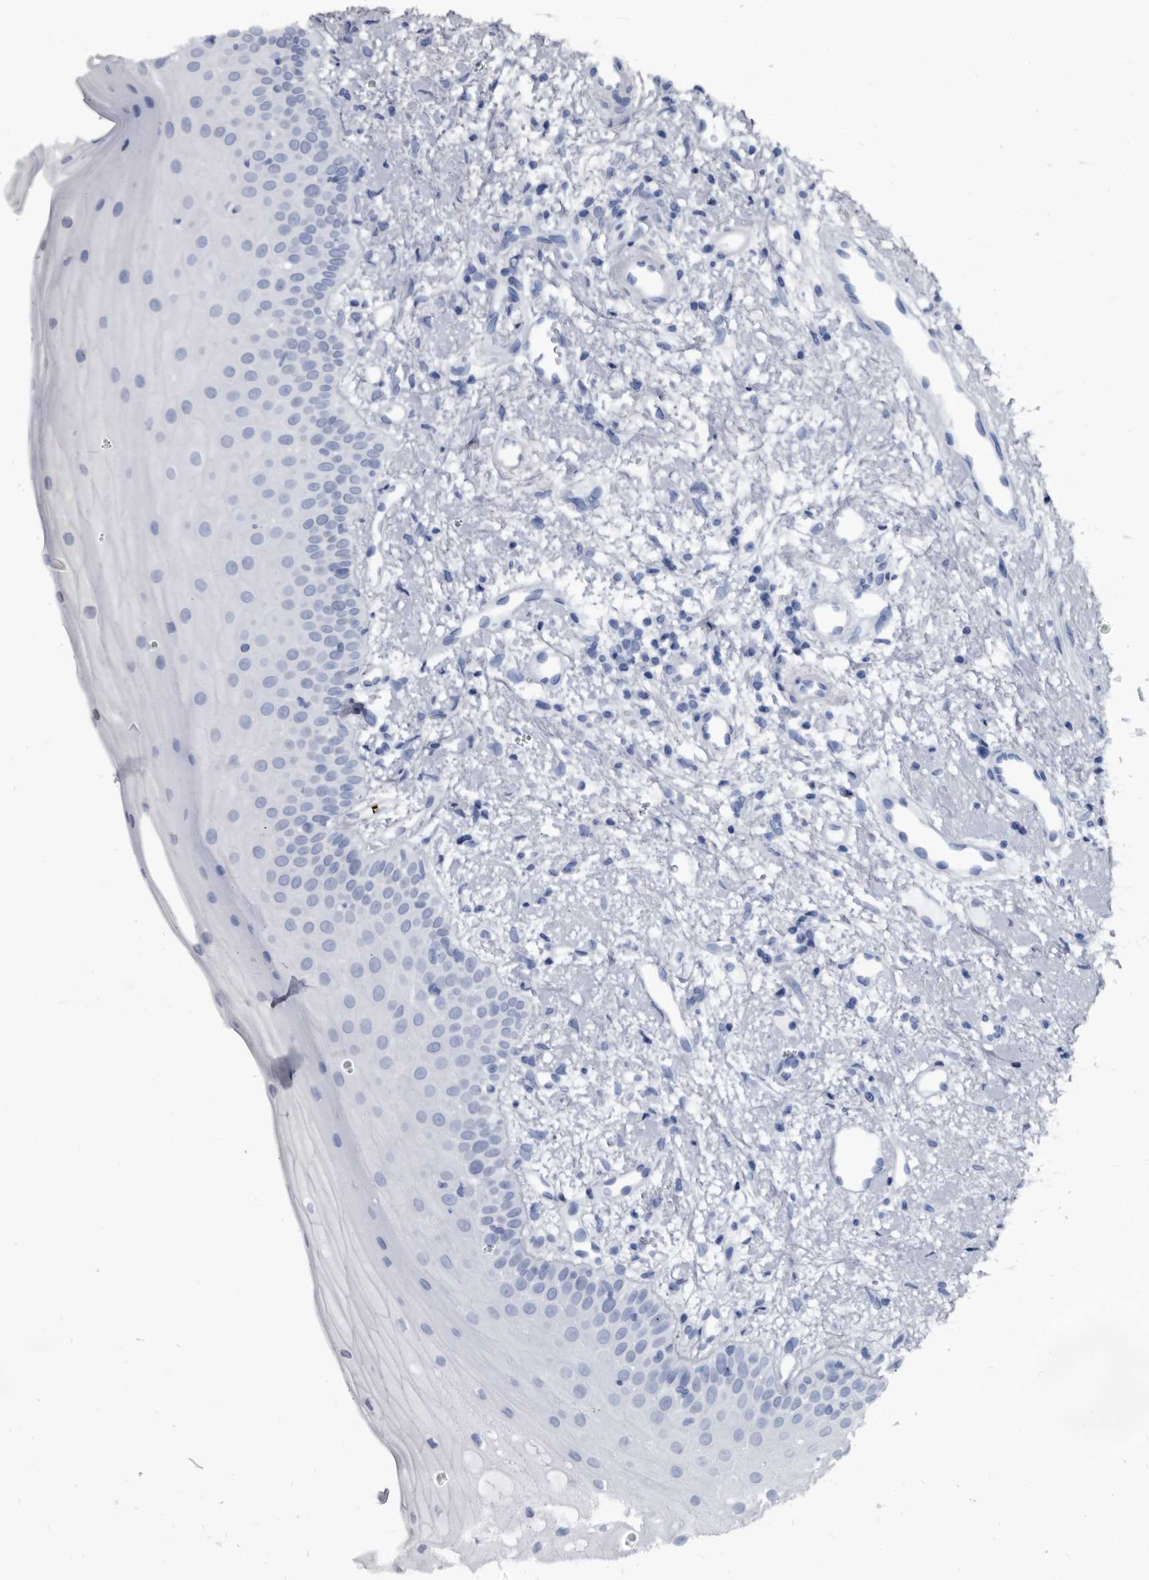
{"staining": {"intensity": "negative", "quantity": "none", "location": "none"}, "tissue": "oral mucosa", "cell_type": "Squamous epithelial cells", "image_type": "normal", "snomed": [{"axis": "morphology", "description": "Normal tissue, NOS"}, {"axis": "topography", "description": "Oral tissue"}], "caption": "Immunohistochemistry (IHC) micrograph of normal oral mucosa: human oral mucosa stained with DAB (3,3'-diaminobenzidine) reveals no significant protein staining in squamous epithelial cells.", "gene": "PRSS8", "patient": {"sex": "female", "age": 63}}